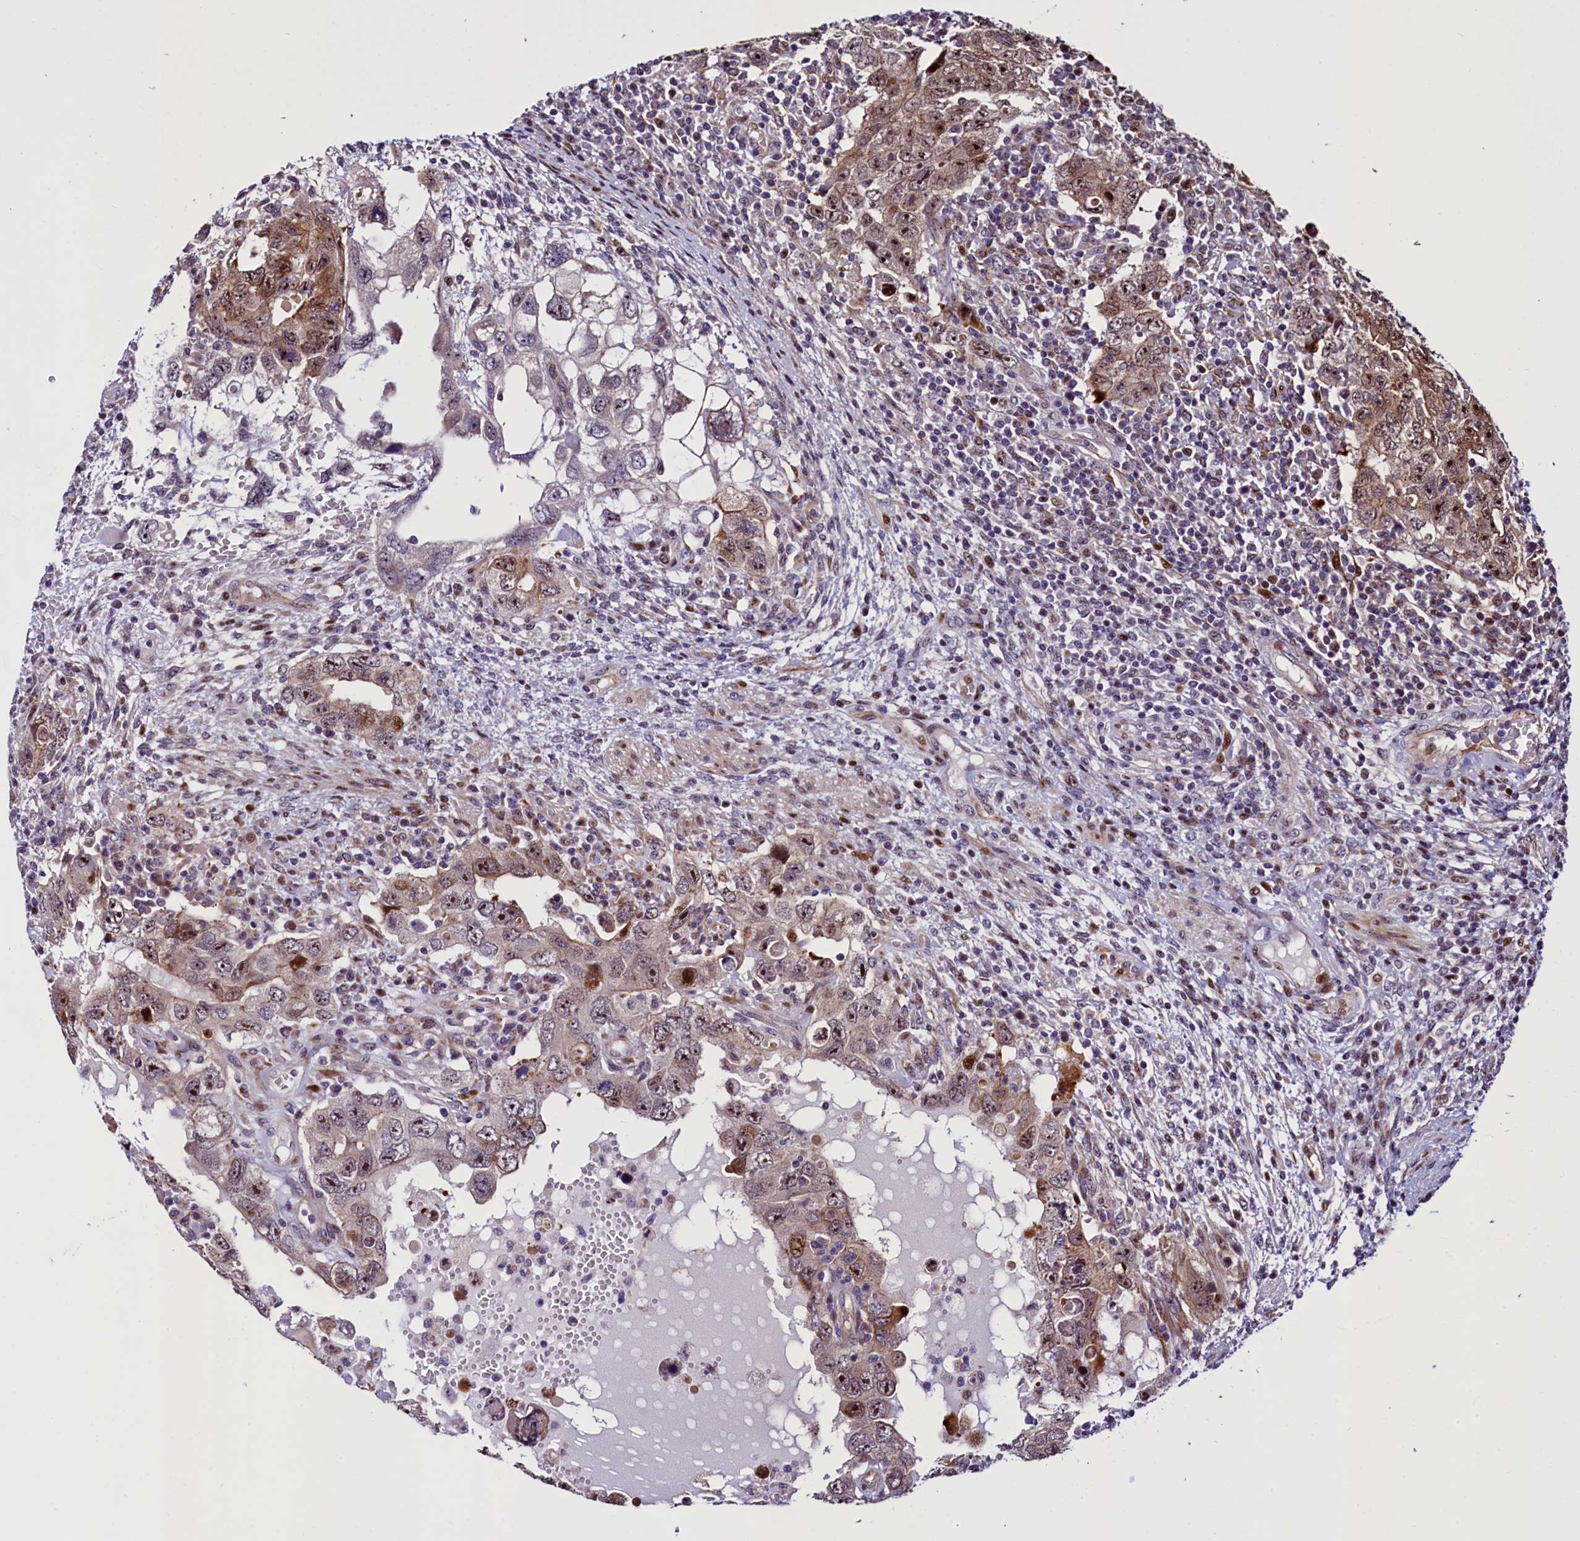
{"staining": {"intensity": "moderate", "quantity": ">75%", "location": "cytoplasmic/membranous,nuclear"}, "tissue": "testis cancer", "cell_type": "Tumor cells", "image_type": "cancer", "snomed": [{"axis": "morphology", "description": "Carcinoma, Embryonal, NOS"}, {"axis": "topography", "description": "Testis"}], "caption": "A photomicrograph showing moderate cytoplasmic/membranous and nuclear staining in about >75% of tumor cells in testis cancer, as visualized by brown immunohistochemical staining.", "gene": "TRMT112", "patient": {"sex": "male", "age": 26}}